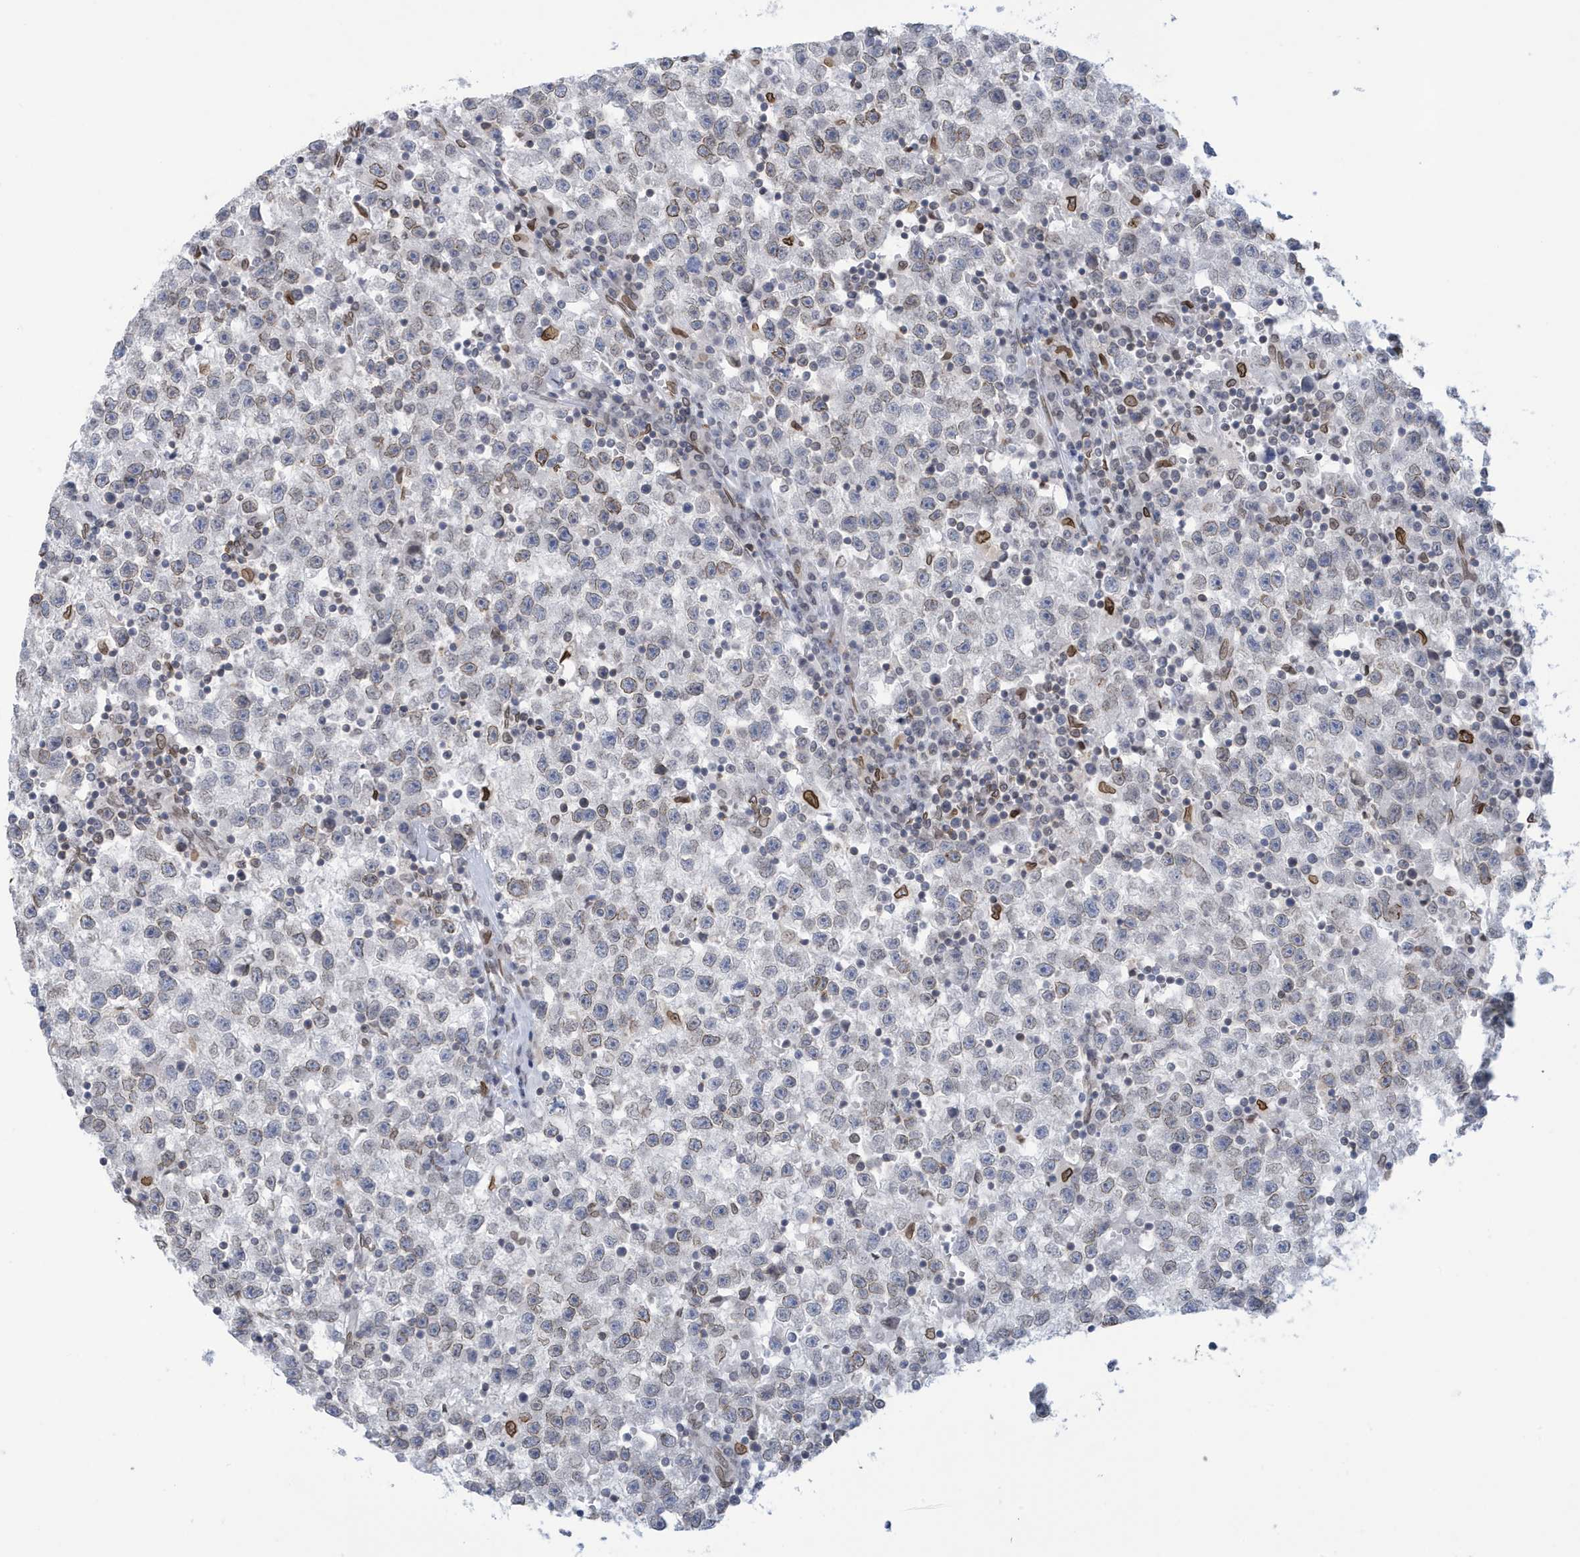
{"staining": {"intensity": "weak", "quantity": "<25%", "location": "cytoplasmic/membranous,nuclear"}, "tissue": "testis cancer", "cell_type": "Tumor cells", "image_type": "cancer", "snomed": [{"axis": "morphology", "description": "Seminoma, NOS"}, {"axis": "topography", "description": "Testis"}], "caption": "Immunohistochemistry of testis cancer (seminoma) shows no positivity in tumor cells. (DAB immunohistochemistry (IHC), high magnification).", "gene": "PCYT1A", "patient": {"sex": "male", "age": 22}}